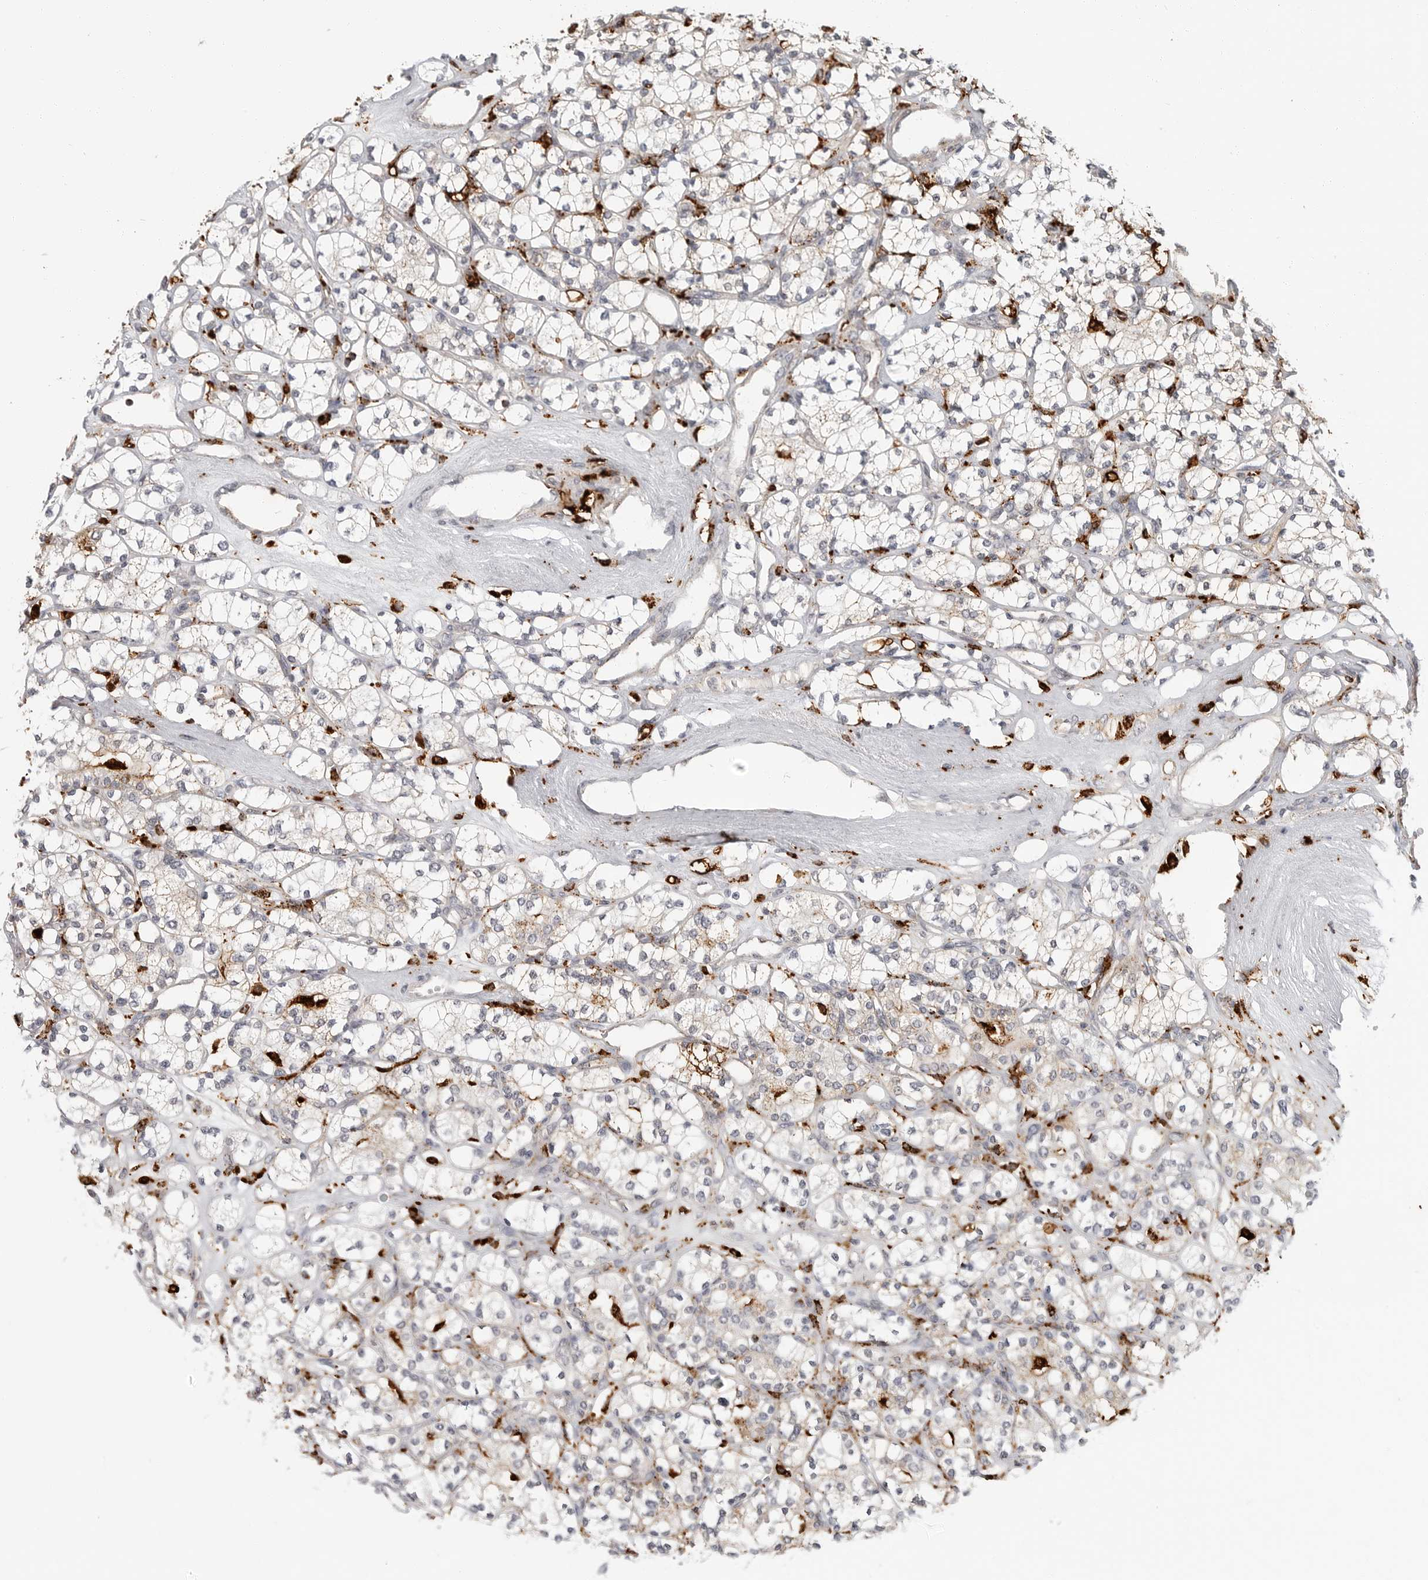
{"staining": {"intensity": "weak", "quantity": "<25%", "location": "cytoplasmic/membranous"}, "tissue": "renal cancer", "cell_type": "Tumor cells", "image_type": "cancer", "snomed": [{"axis": "morphology", "description": "Adenocarcinoma, NOS"}, {"axis": "topography", "description": "Kidney"}], "caption": "Immunohistochemical staining of adenocarcinoma (renal) demonstrates no significant expression in tumor cells. Nuclei are stained in blue.", "gene": "IFI30", "patient": {"sex": "male", "age": 77}}